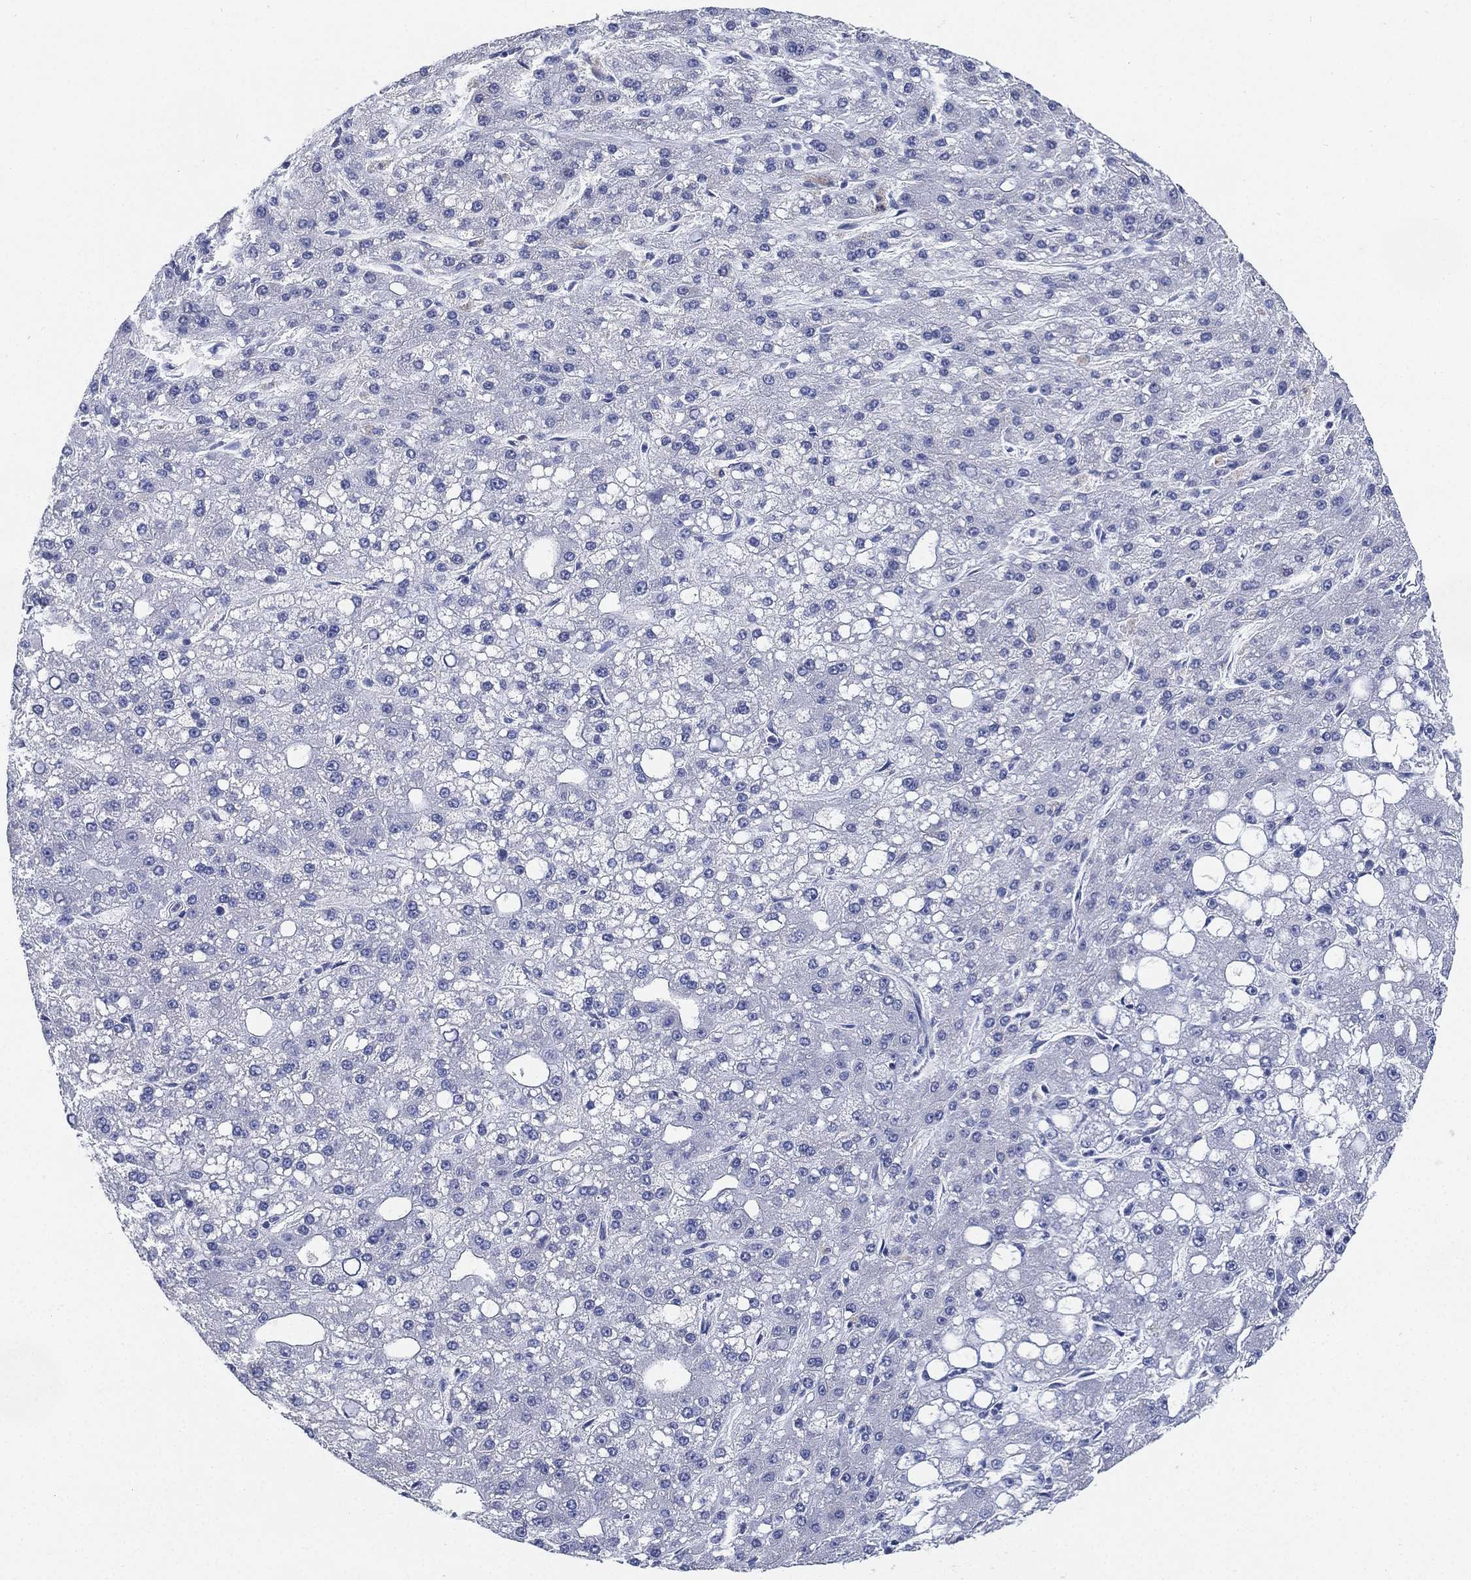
{"staining": {"intensity": "negative", "quantity": "none", "location": "none"}, "tissue": "liver cancer", "cell_type": "Tumor cells", "image_type": "cancer", "snomed": [{"axis": "morphology", "description": "Carcinoma, Hepatocellular, NOS"}, {"axis": "topography", "description": "Liver"}], "caption": "Immunohistochemical staining of human liver cancer (hepatocellular carcinoma) reveals no significant expression in tumor cells. (Stains: DAB IHC with hematoxylin counter stain, Microscopy: brightfield microscopy at high magnification).", "gene": "IYD", "patient": {"sex": "male", "age": 67}}